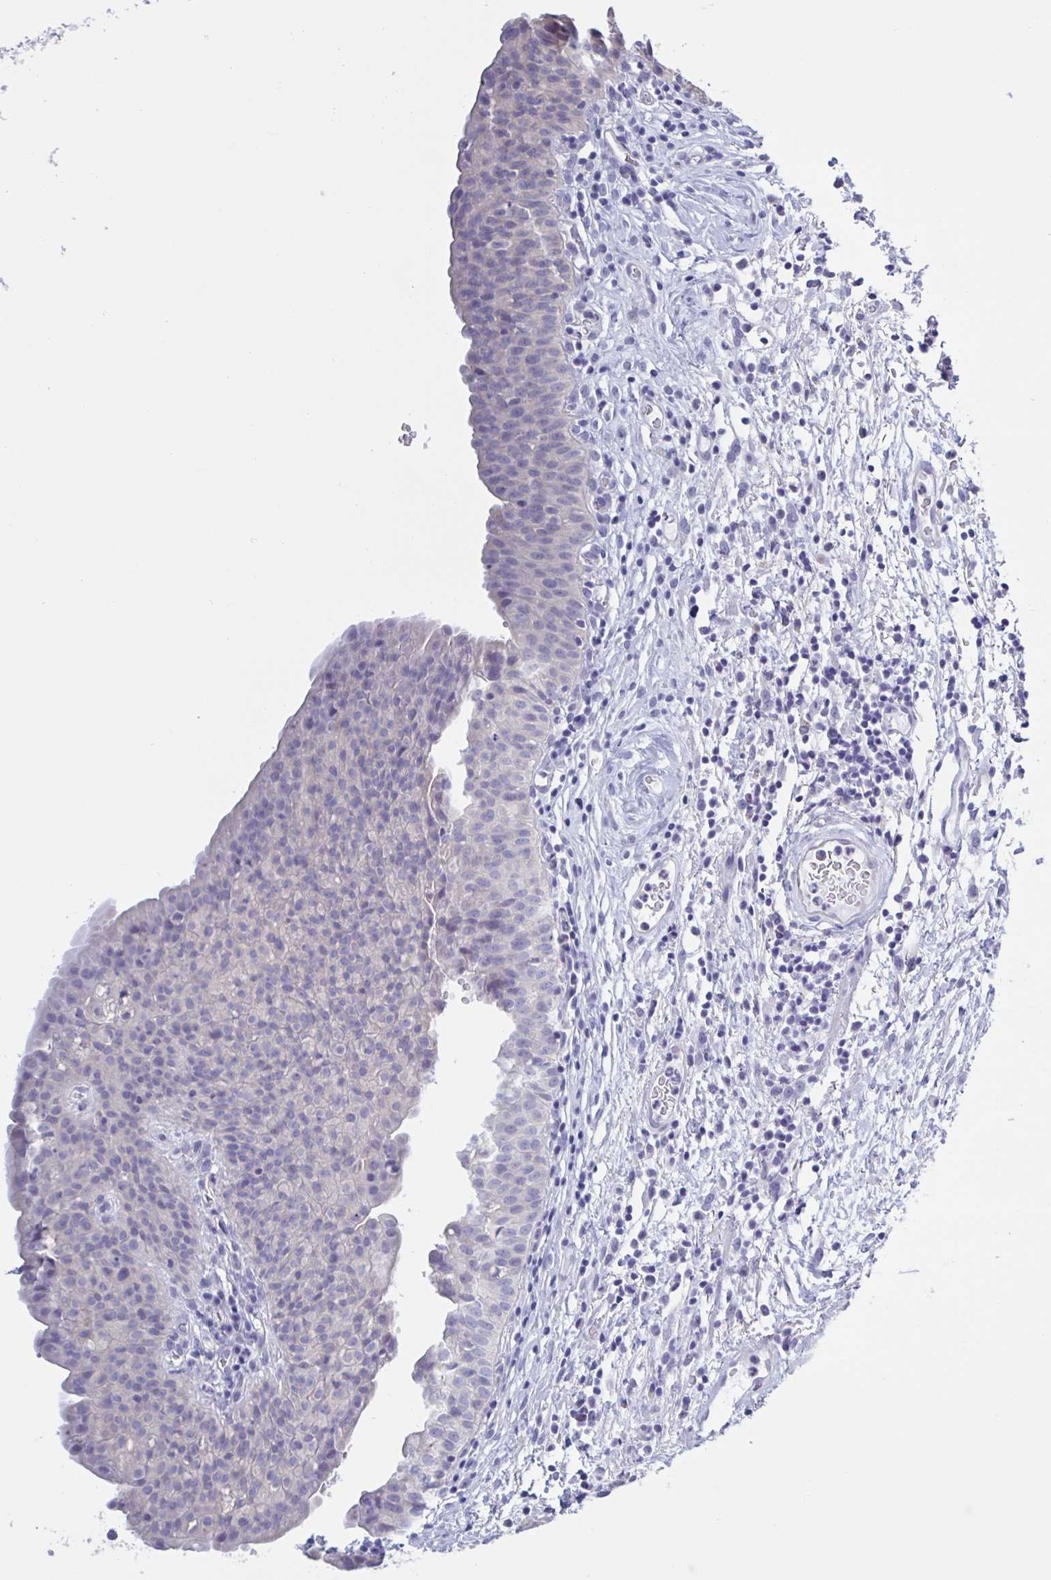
{"staining": {"intensity": "moderate", "quantity": "25%-75%", "location": "cytoplasmic/membranous"}, "tissue": "urinary bladder", "cell_type": "Urothelial cells", "image_type": "normal", "snomed": [{"axis": "morphology", "description": "Normal tissue, NOS"}, {"axis": "morphology", "description": "Inflammation, NOS"}, {"axis": "topography", "description": "Urinary bladder"}], "caption": "Immunohistochemical staining of unremarkable urinary bladder shows moderate cytoplasmic/membranous protein expression in approximately 25%-75% of urothelial cells. The protein of interest is shown in brown color, while the nuclei are stained blue.", "gene": "CHMP5", "patient": {"sex": "male", "age": 57}}